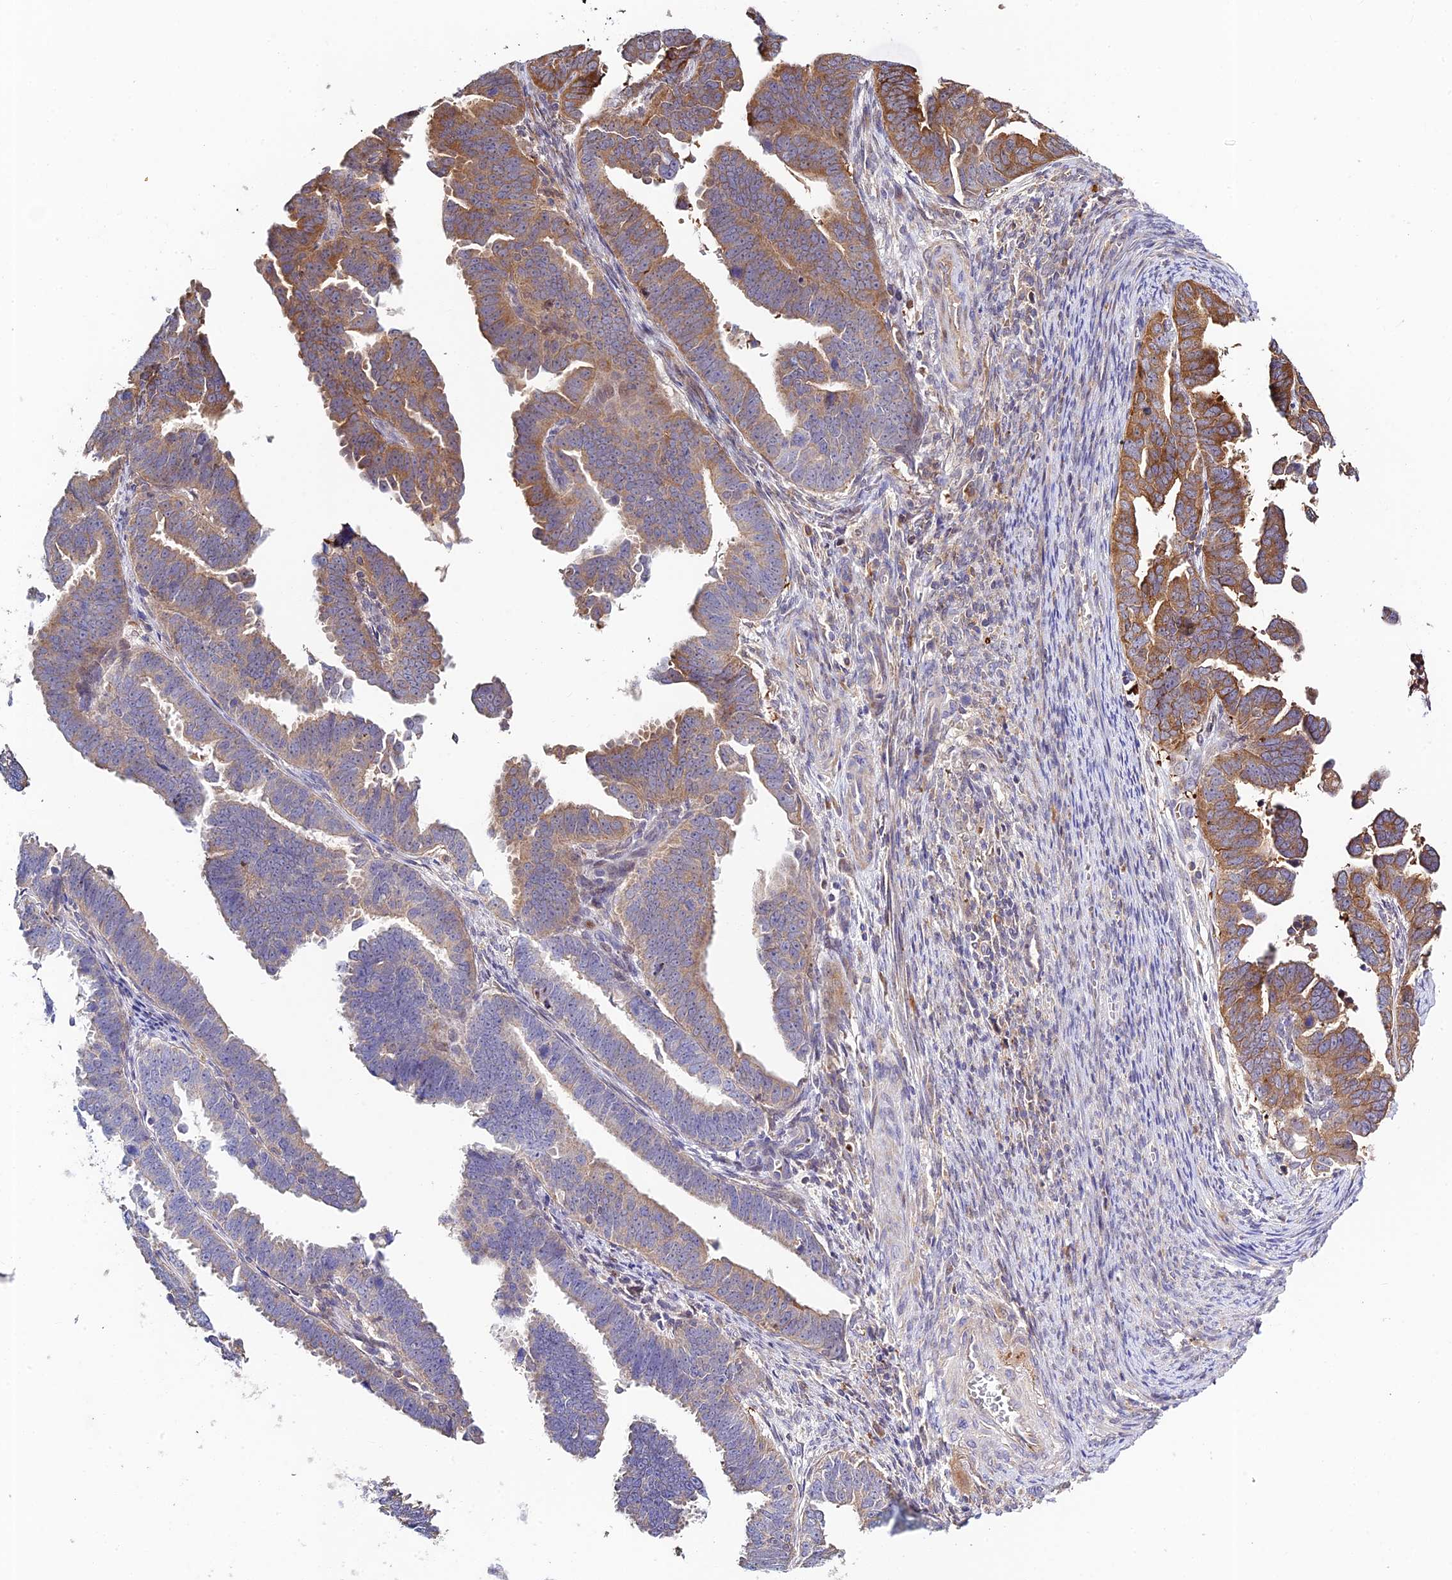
{"staining": {"intensity": "moderate", "quantity": "25%-75%", "location": "cytoplasmic/membranous"}, "tissue": "endometrial cancer", "cell_type": "Tumor cells", "image_type": "cancer", "snomed": [{"axis": "morphology", "description": "Adenocarcinoma, NOS"}, {"axis": "topography", "description": "Endometrium"}], "caption": "This is a photomicrograph of immunohistochemistry (IHC) staining of endometrial adenocarcinoma, which shows moderate staining in the cytoplasmic/membranous of tumor cells.", "gene": "FUOM", "patient": {"sex": "female", "age": 75}}